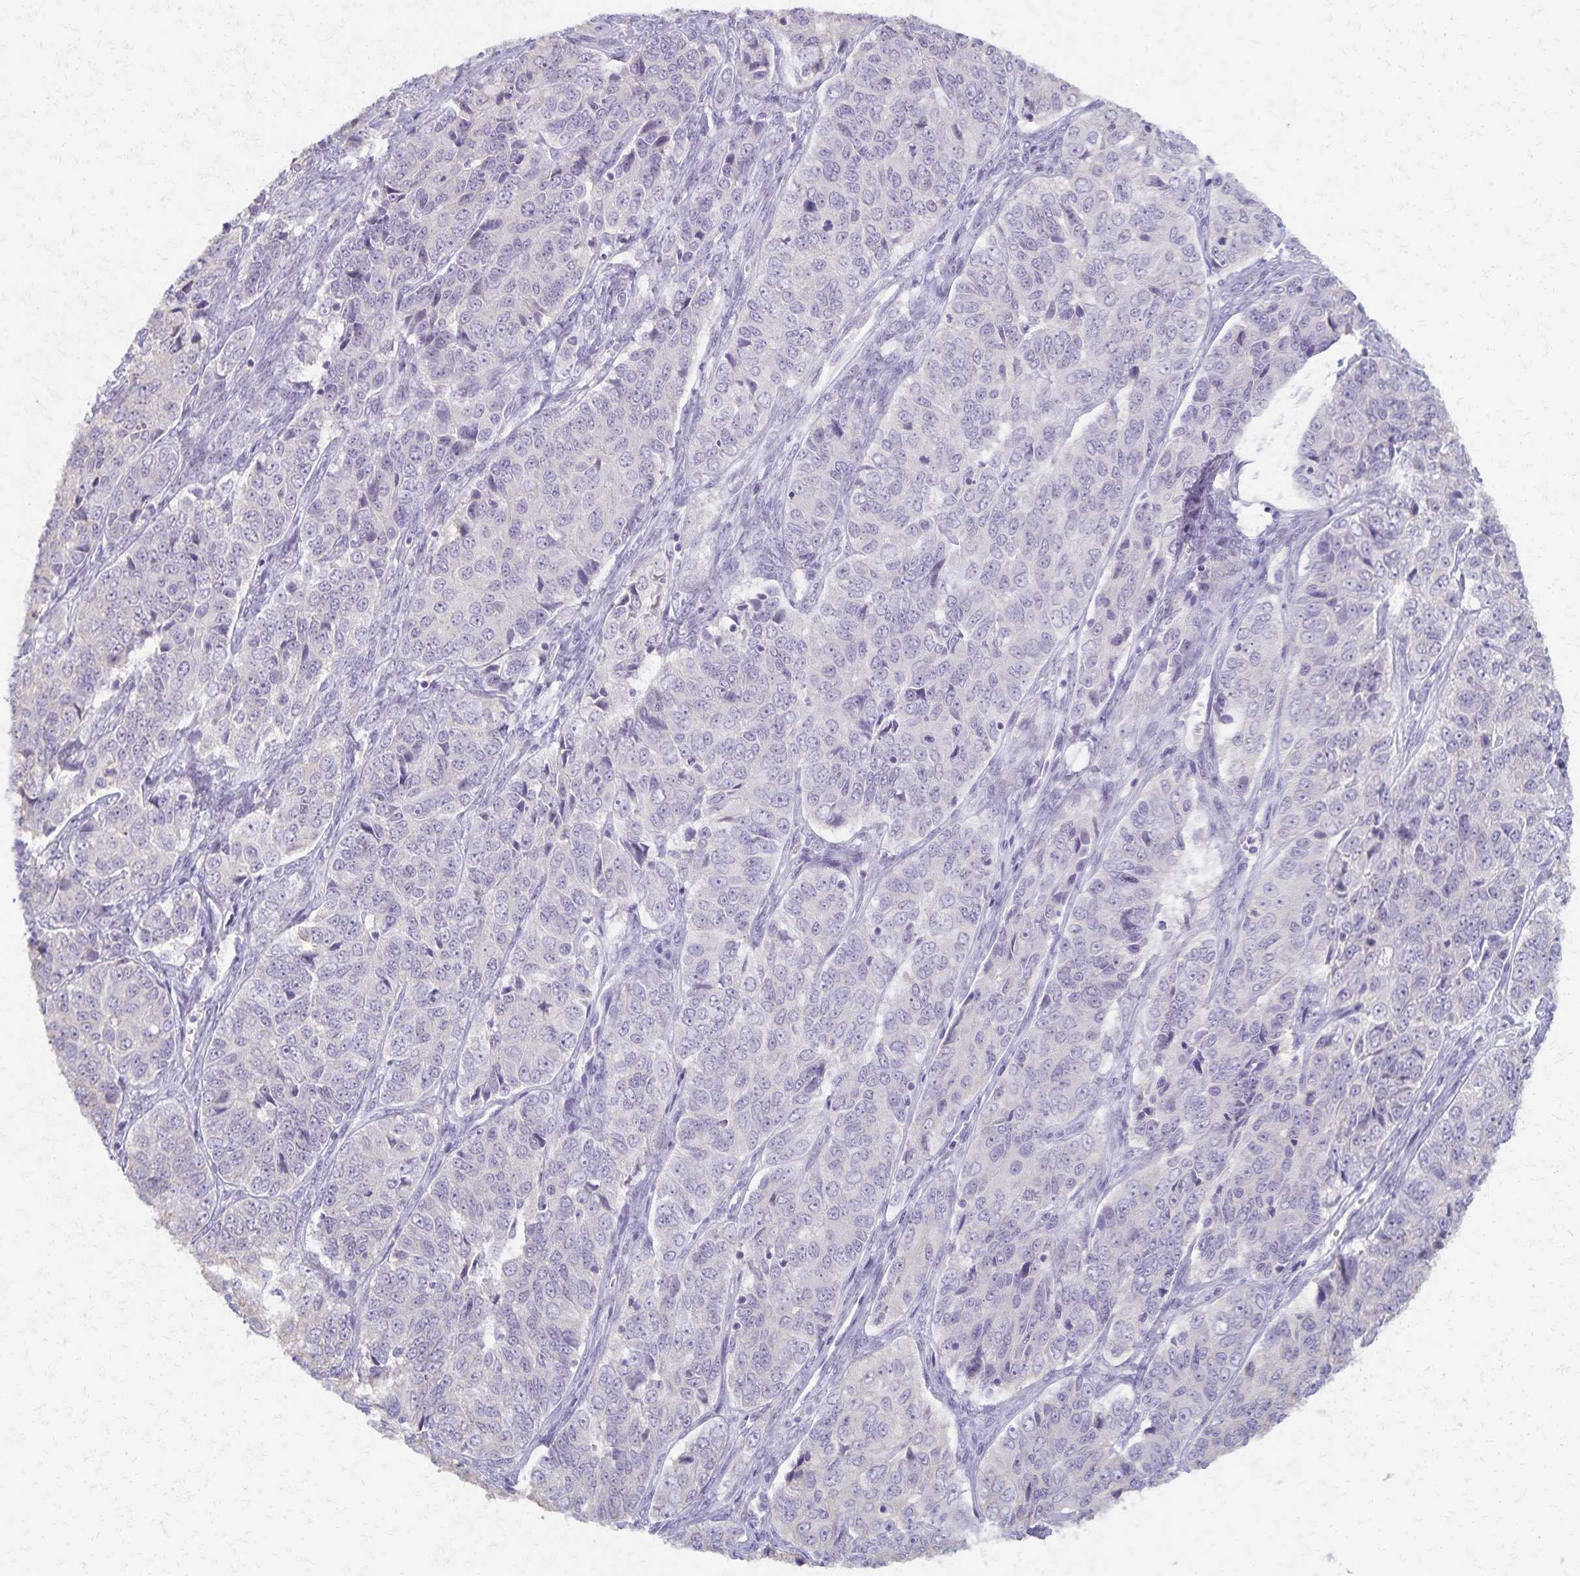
{"staining": {"intensity": "negative", "quantity": "none", "location": "none"}, "tissue": "ovarian cancer", "cell_type": "Tumor cells", "image_type": "cancer", "snomed": [{"axis": "morphology", "description": "Carcinoma, endometroid"}, {"axis": "topography", "description": "Ovary"}], "caption": "Tumor cells are negative for protein expression in human ovarian endometroid carcinoma.", "gene": "KISS1", "patient": {"sex": "female", "age": 51}}